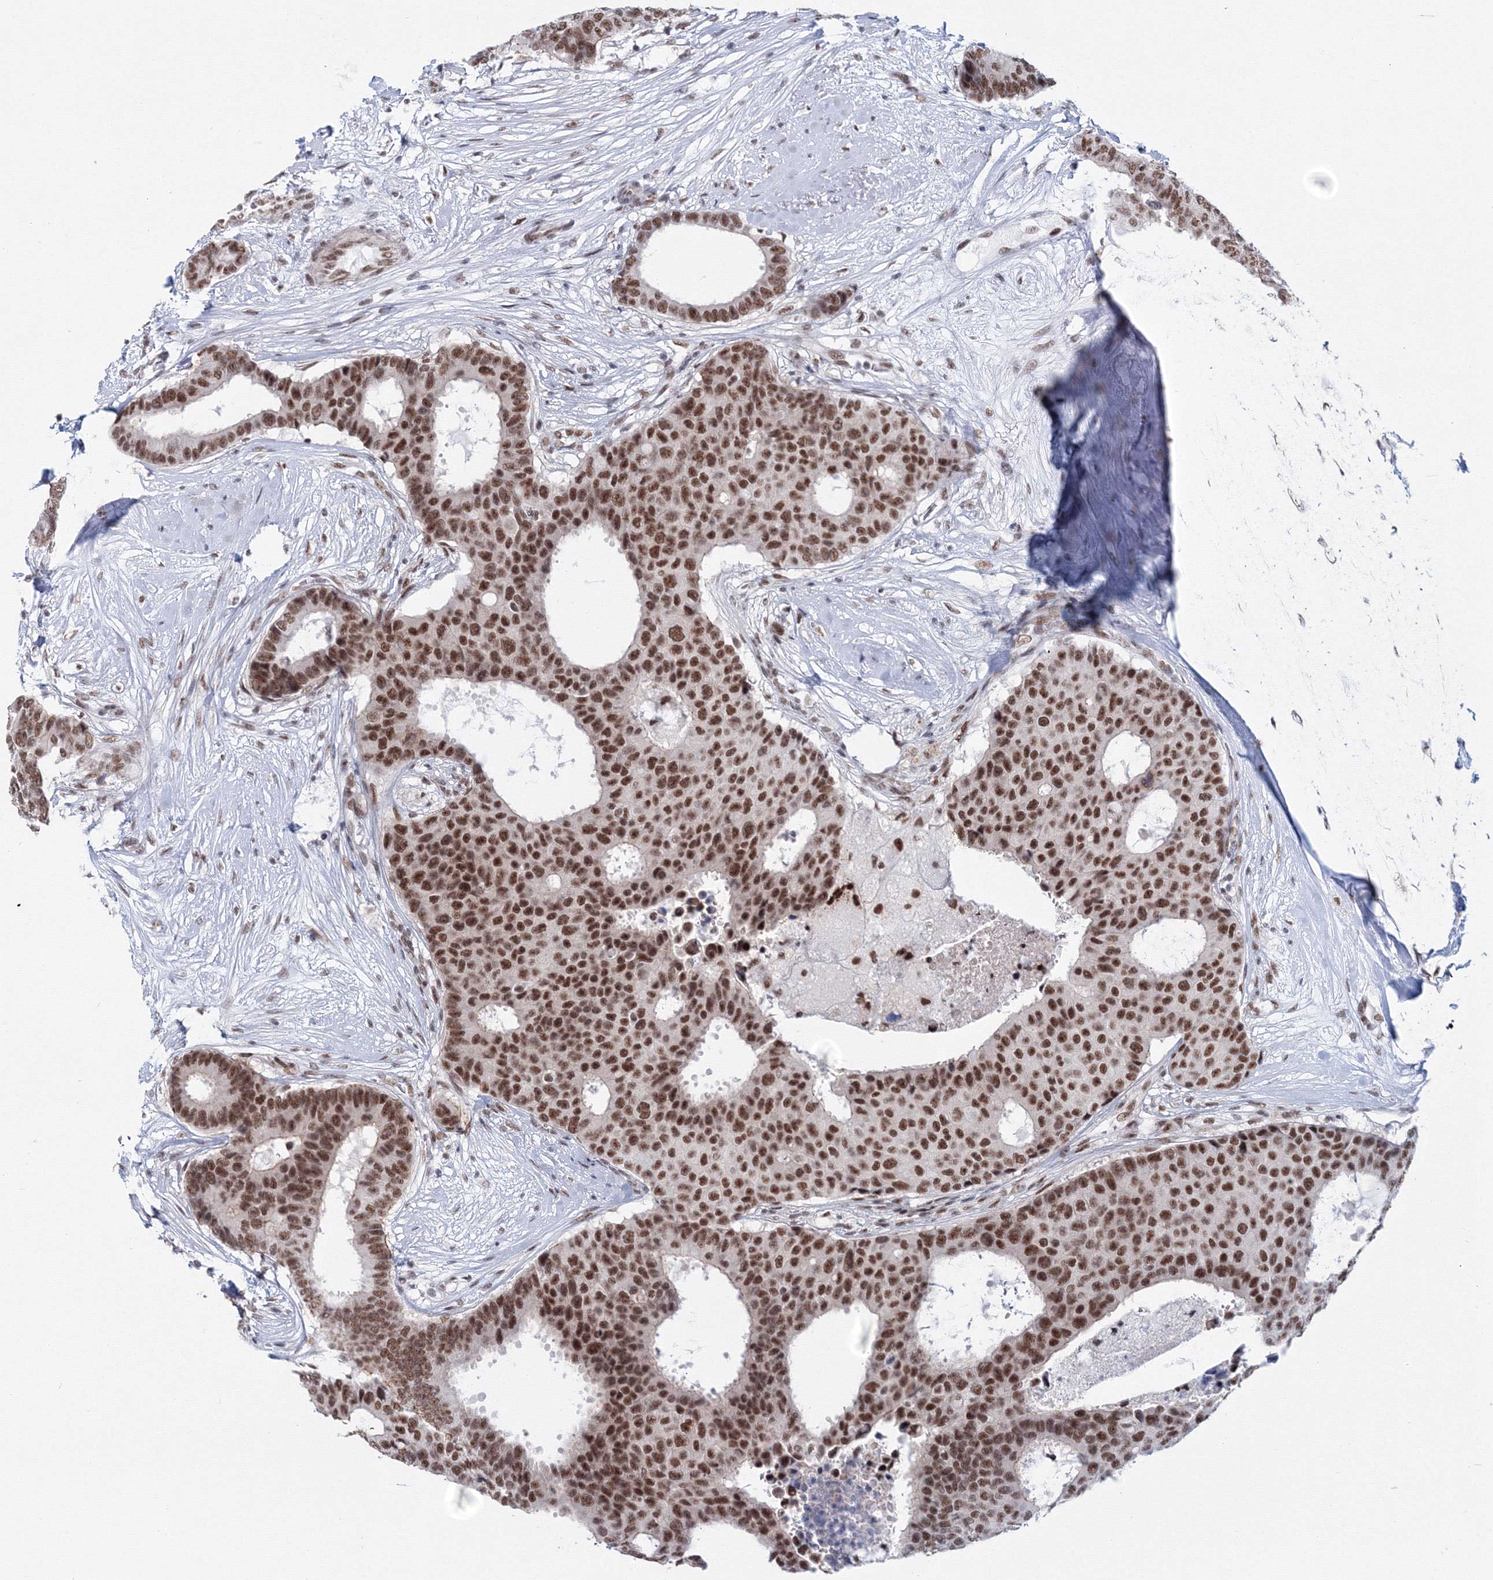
{"staining": {"intensity": "strong", "quantity": ">75%", "location": "nuclear"}, "tissue": "breast cancer", "cell_type": "Tumor cells", "image_type": "cancer", "snomed": [{"axis": "morphology", "description": "Duct carcinoma"}, {"axis": "topography", "description": "Breast"}], "caption": "Breast intraductal carcinoma stained for a protein exhibits strong nuclear positivity in tumor cells.", "gene": "SF3B6", "patient": {"sex": "female", "age": 75}}